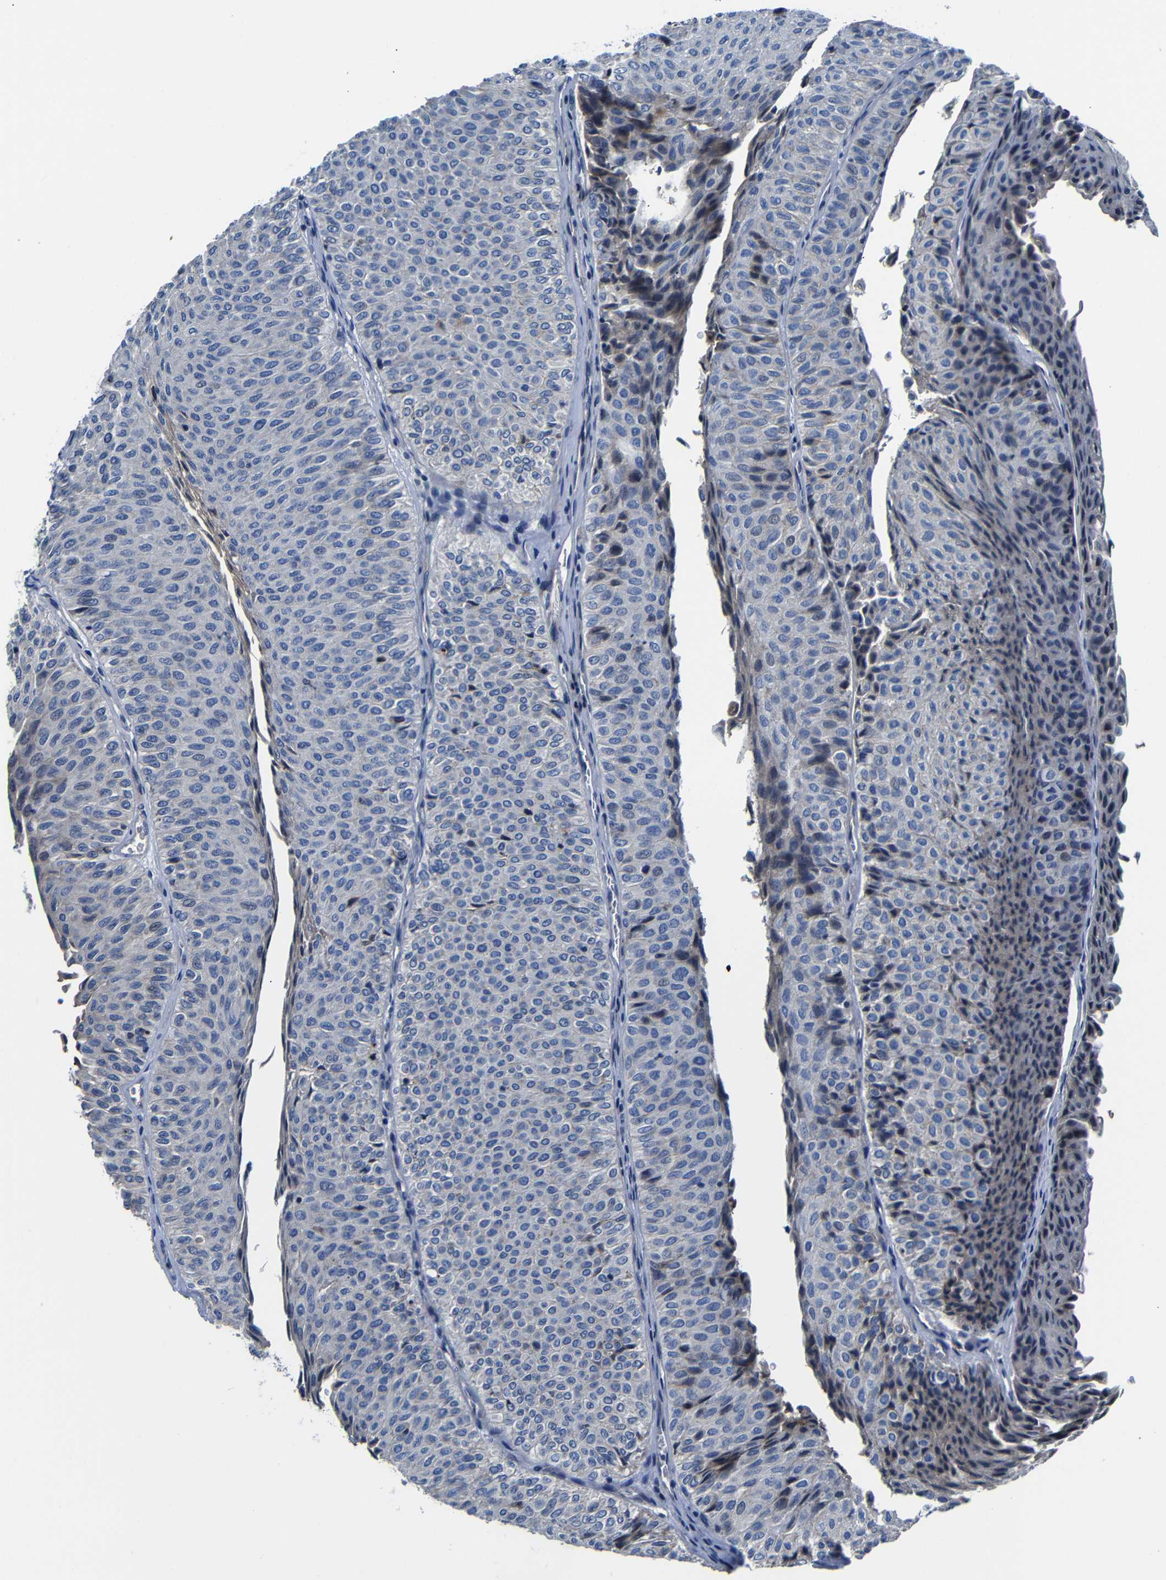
{"staining": {"intensity": "negative", "quantity": "none", "location": "none"}, "tissue": "urothelial cancer", "cell_type": "Tumor cells", "image_type": "cancer", "snomed": [{"axis": "morphology", "description": "Urothelial carcinoma, Low grade"}, {"axis": "topography", "description": "Urinary bladder"}], "caption": "The image displays no staining of tumor cells in urothelial carcinoma (low-grade).", "gene": "AFDN", "patient": {"sex": "male", "age": 78}}